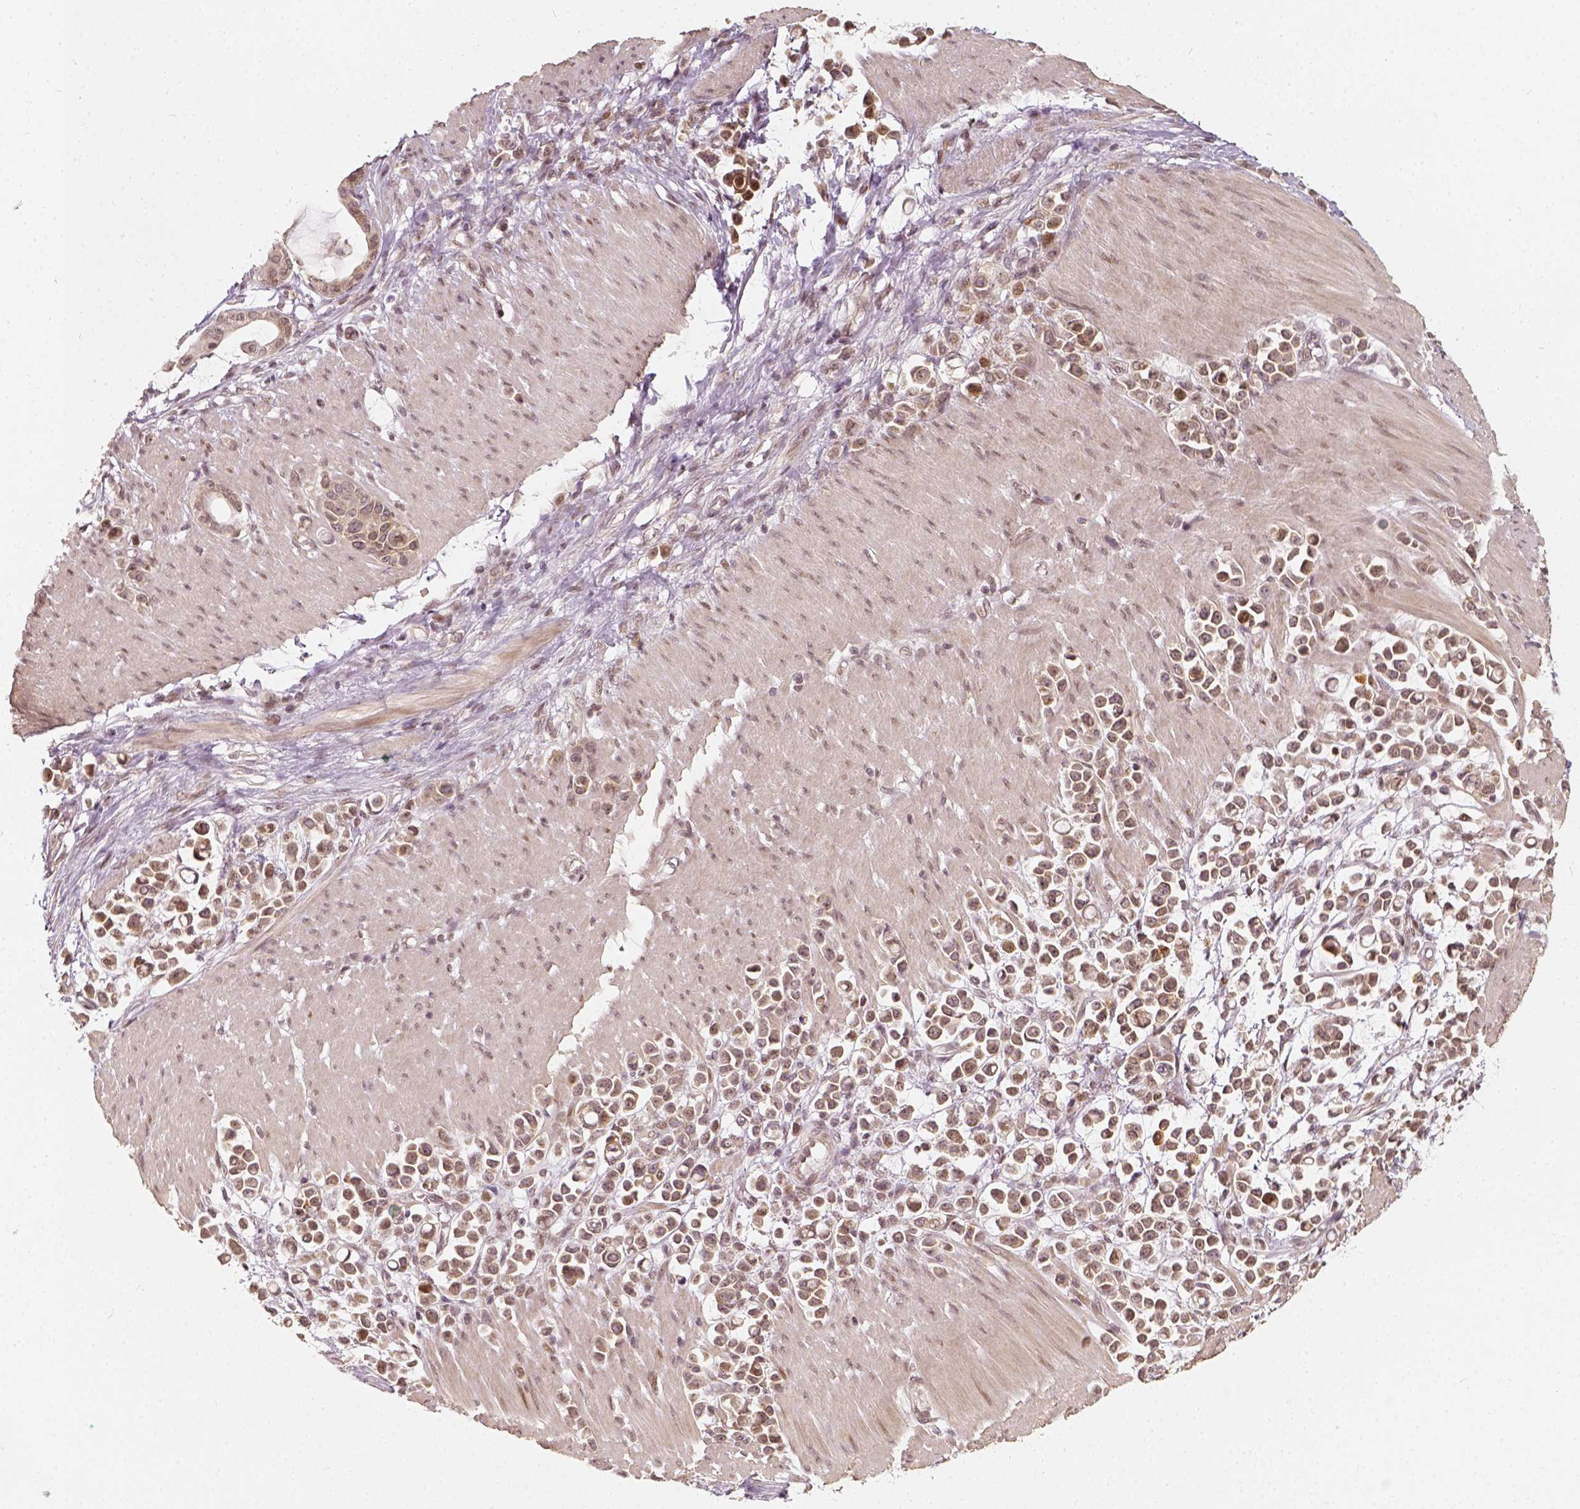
{"staining": {"intensity": "weak", "quantity": ">75%", "location": "cytoplasmic/membranous"}, "tissue": "stomach cancer", "cell_type": "Tumor cells", "image_type": "cancer", "snomed": [{"axis": "morphology", "description": "Adenocarcinoma, NOS"}, {"axis": "topography", "description": "Stomach"}], "caption": "Human stomach cancer stained with a protein marker reveals weak staining in tumor cells.", "gene": "ZMAT3", "patient": {"sex": "male", "age": 82}}